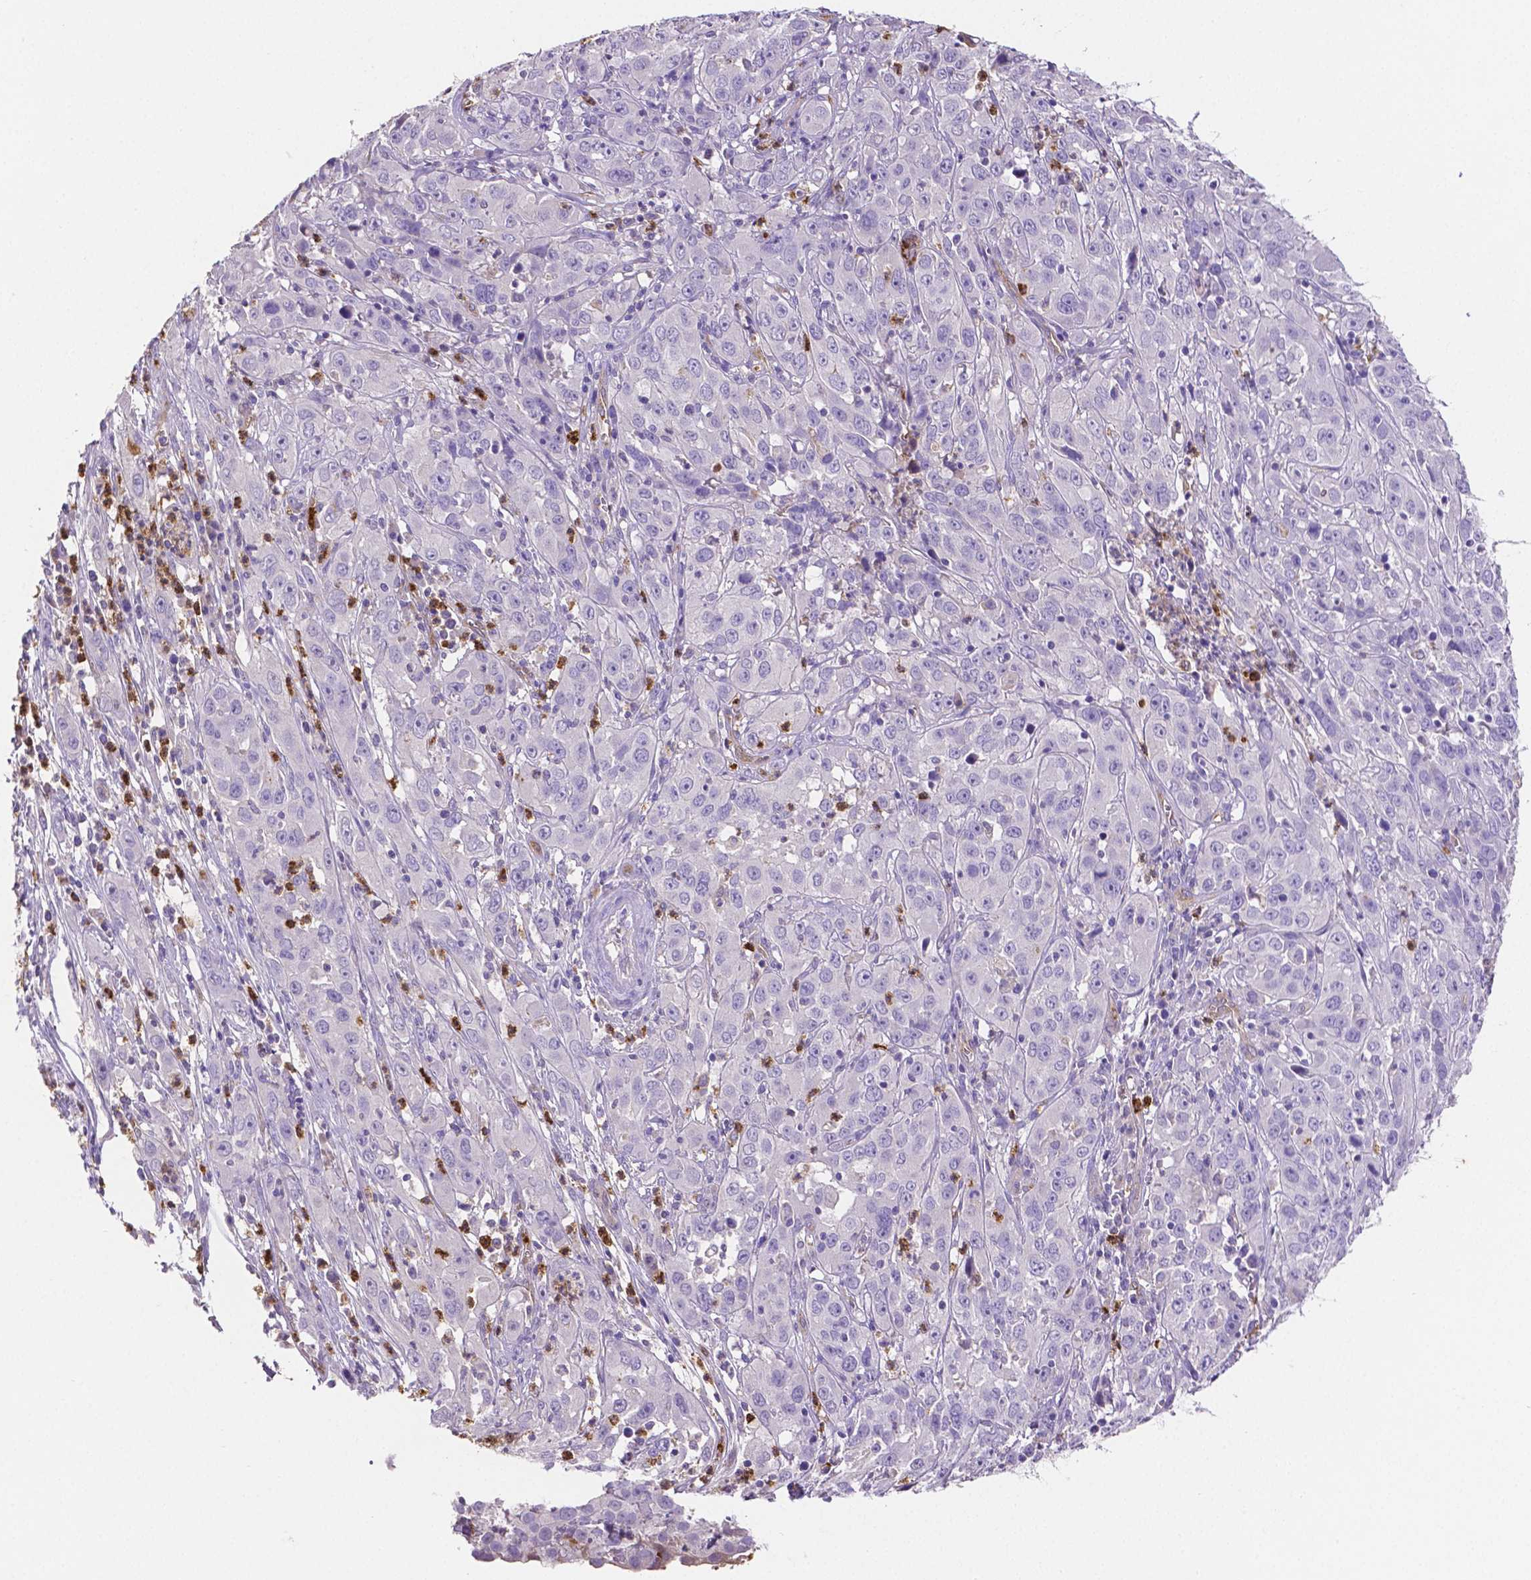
{"staining": {"intensity": "negative", "quantity": "none", "location": "none"}, "tissue": "cervical cancer", "cell_type": "Tumor cells", "image_type": "cancer", "snomed": [{"axis": "morphology", "description": "Squamous cell carcinoma, NOS"}, {"axis": "topography", "description": "Cervix"}], "caption": "DAB (3,3'-diaminobenzidine) immunohistochemical staining of human squamous cell carcinoma (cervical) exhibits no significant staining in tumor cells.", "gene": "MMP9", "patient": {"sex": "female", "age": 32}}